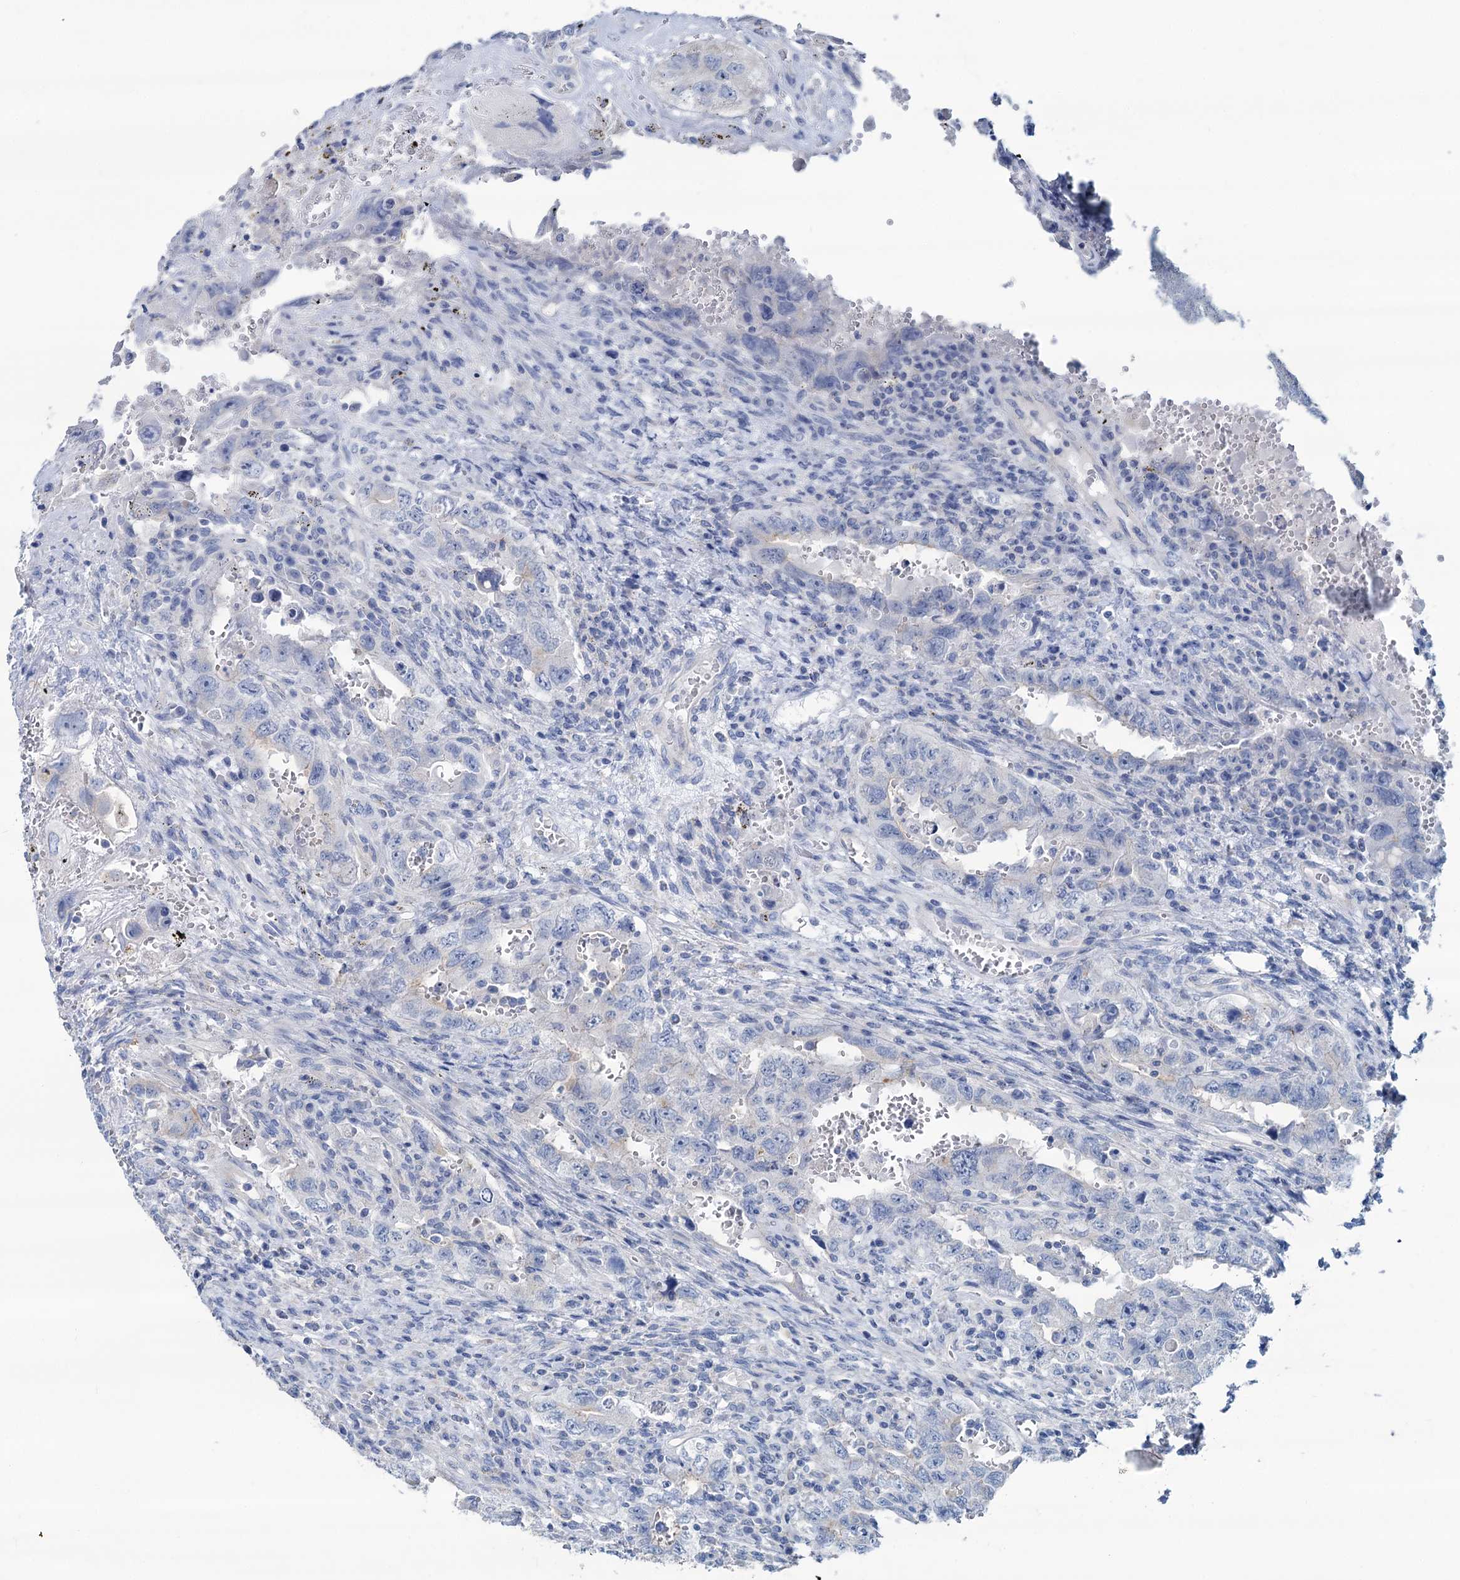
{"staining": {"intensity": "negative", "quantity": "none", "location": "none"}, "tissue": "testis cancer", "cell_type": "Tumor cells", "image_type": "cancer", "snomed": [{"axis": "morphology", "description": "Carcinoma, Embryonal, NOS"}, {"axis": "topography", "description": "Testis"}], "caption": "Tumor cells show no significant protein staining in testis embryonal carcinoma.", "gene": "SLC1A3", "patient": {"sex": "male", "age": 26}}